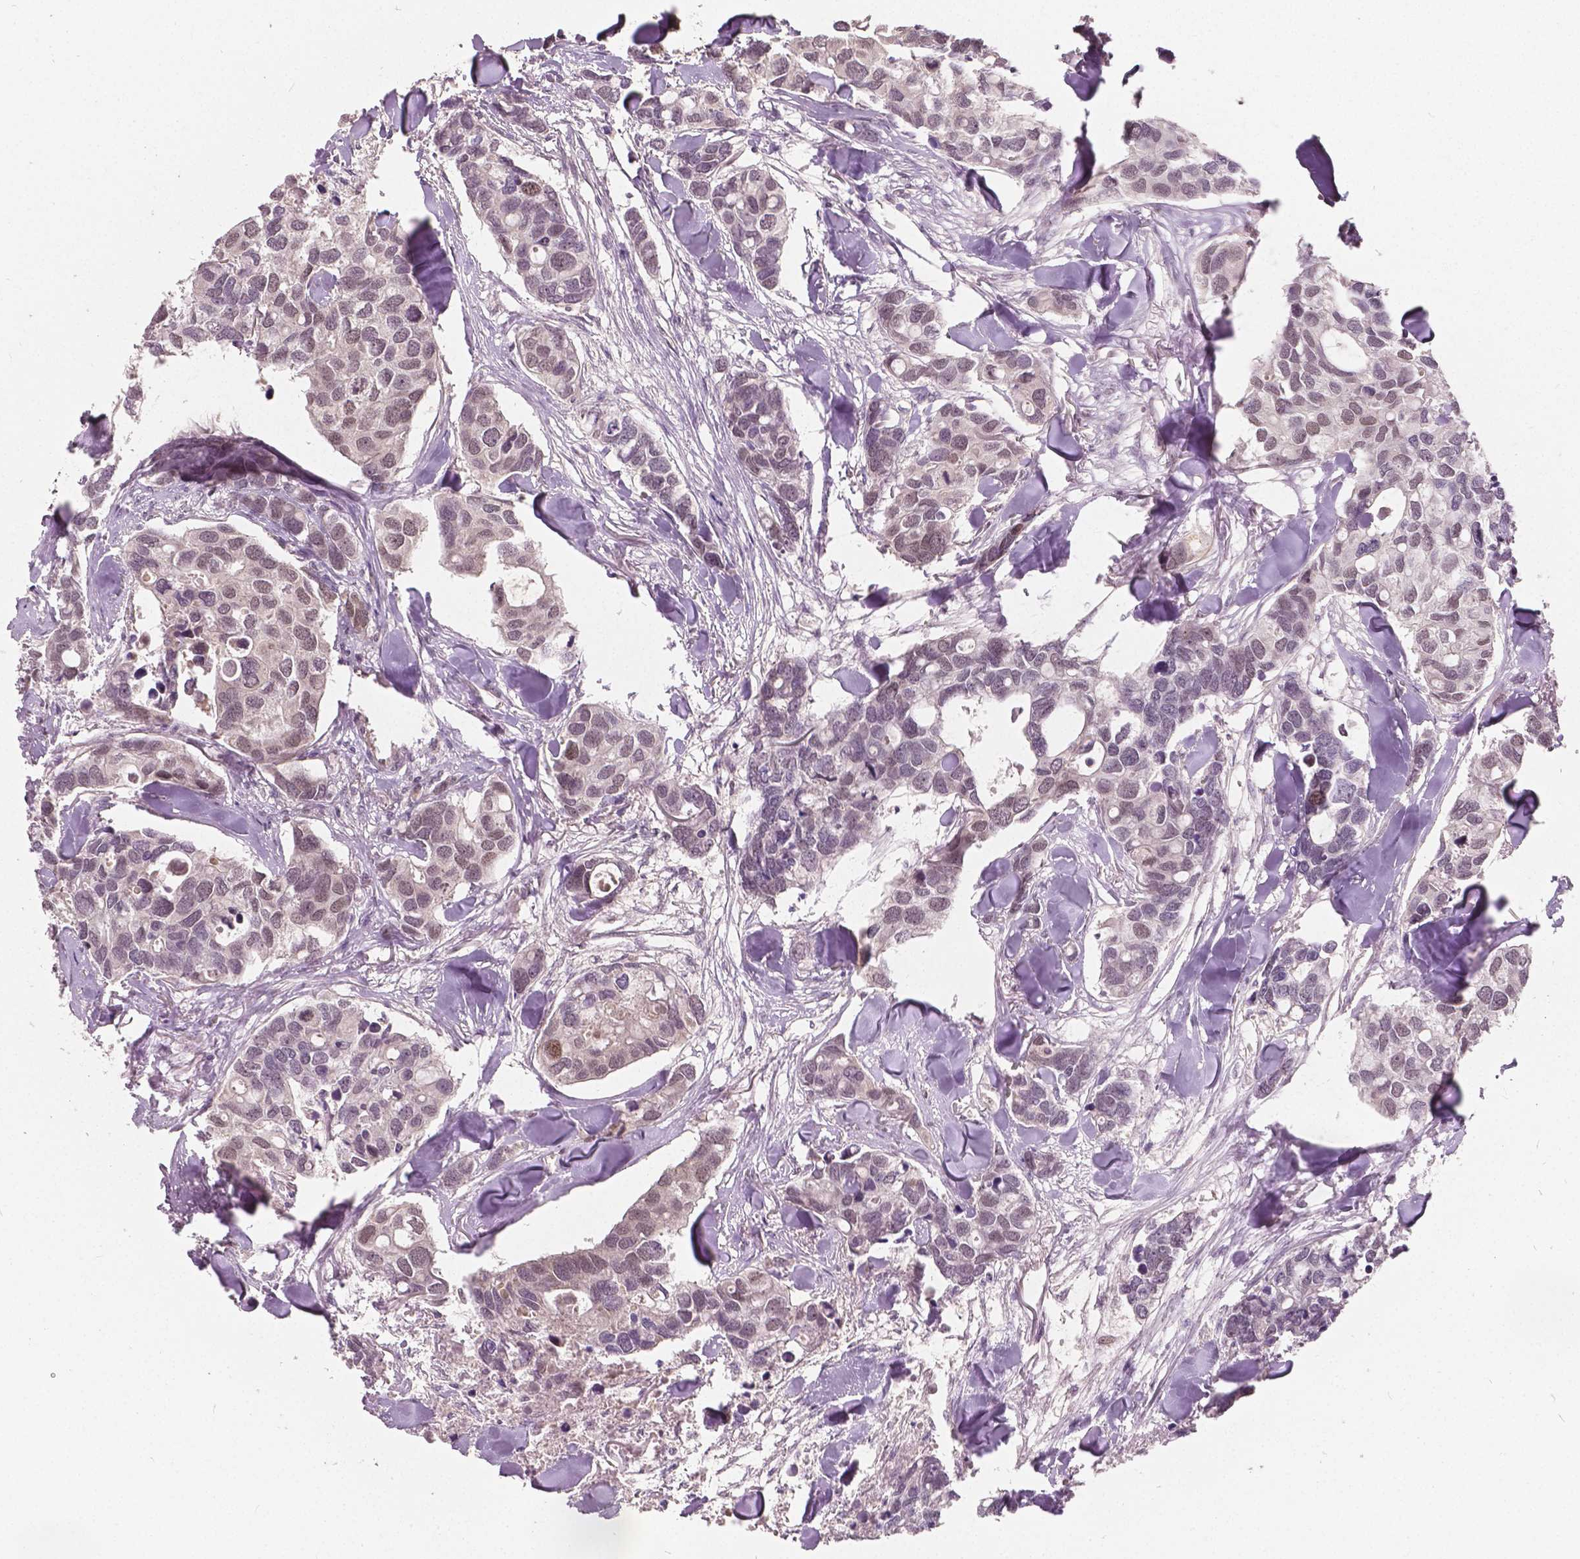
{"staining": {"intensity": "negative", "quantity": "none", "location": "none"}, "tissue": "breast cancer", "cell_type": "Tumor cells", "image_type": "cancer", "snomed": [{"axis": "morphology", "description": "Duct carcinoma"}, {"axis": "topography", "description": "Breast"}], "caption": "The image reveals no significant positivity in tumor cells of breast infiltrating ductal carcinoma.", "gene": "HMBOX1", "patient": {"sex": "female", "age": 83}}